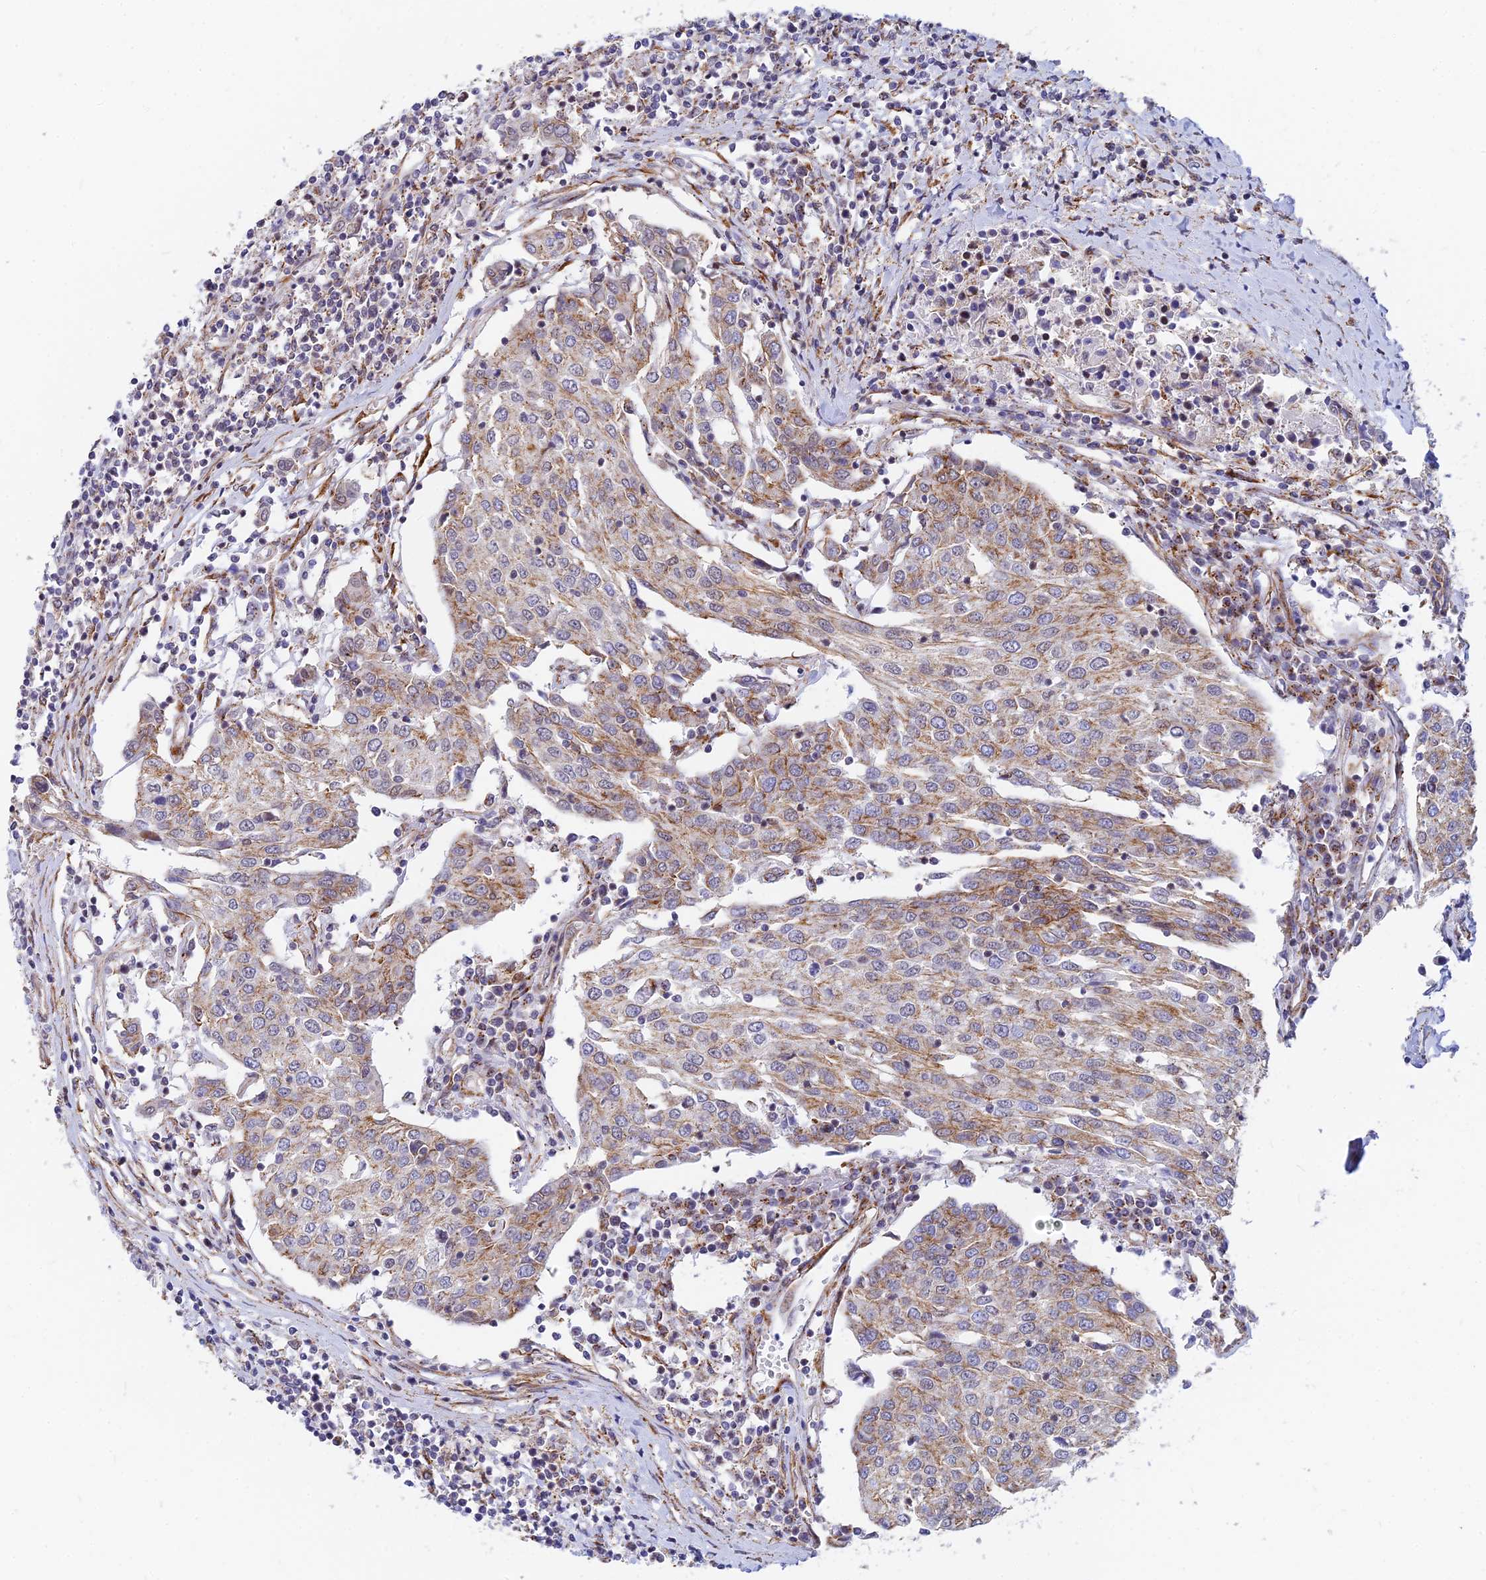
{"staining": {"intensity": "moderate", "quantity": "25%-75%", "location": "cytoplasmic/membranous"}, "tissue": "urothelial cancer", "cell_type": "Tumor cells", "image_type": "cancer", "snomed": [{"axis": "morphology", "description": "Urothelial carcinoma, High grade"}, {"axis": "topography", "description": "Urinary bladder"}], "caption": "There is medium levels of moderate cytoplasmic/membranous expression in tumor cells of urothelial cancer, as demonstrated by immunohistochemical staining (brown color).", "gene": "VSTM2L", "patient": {"sex": "female", "age": 85}}